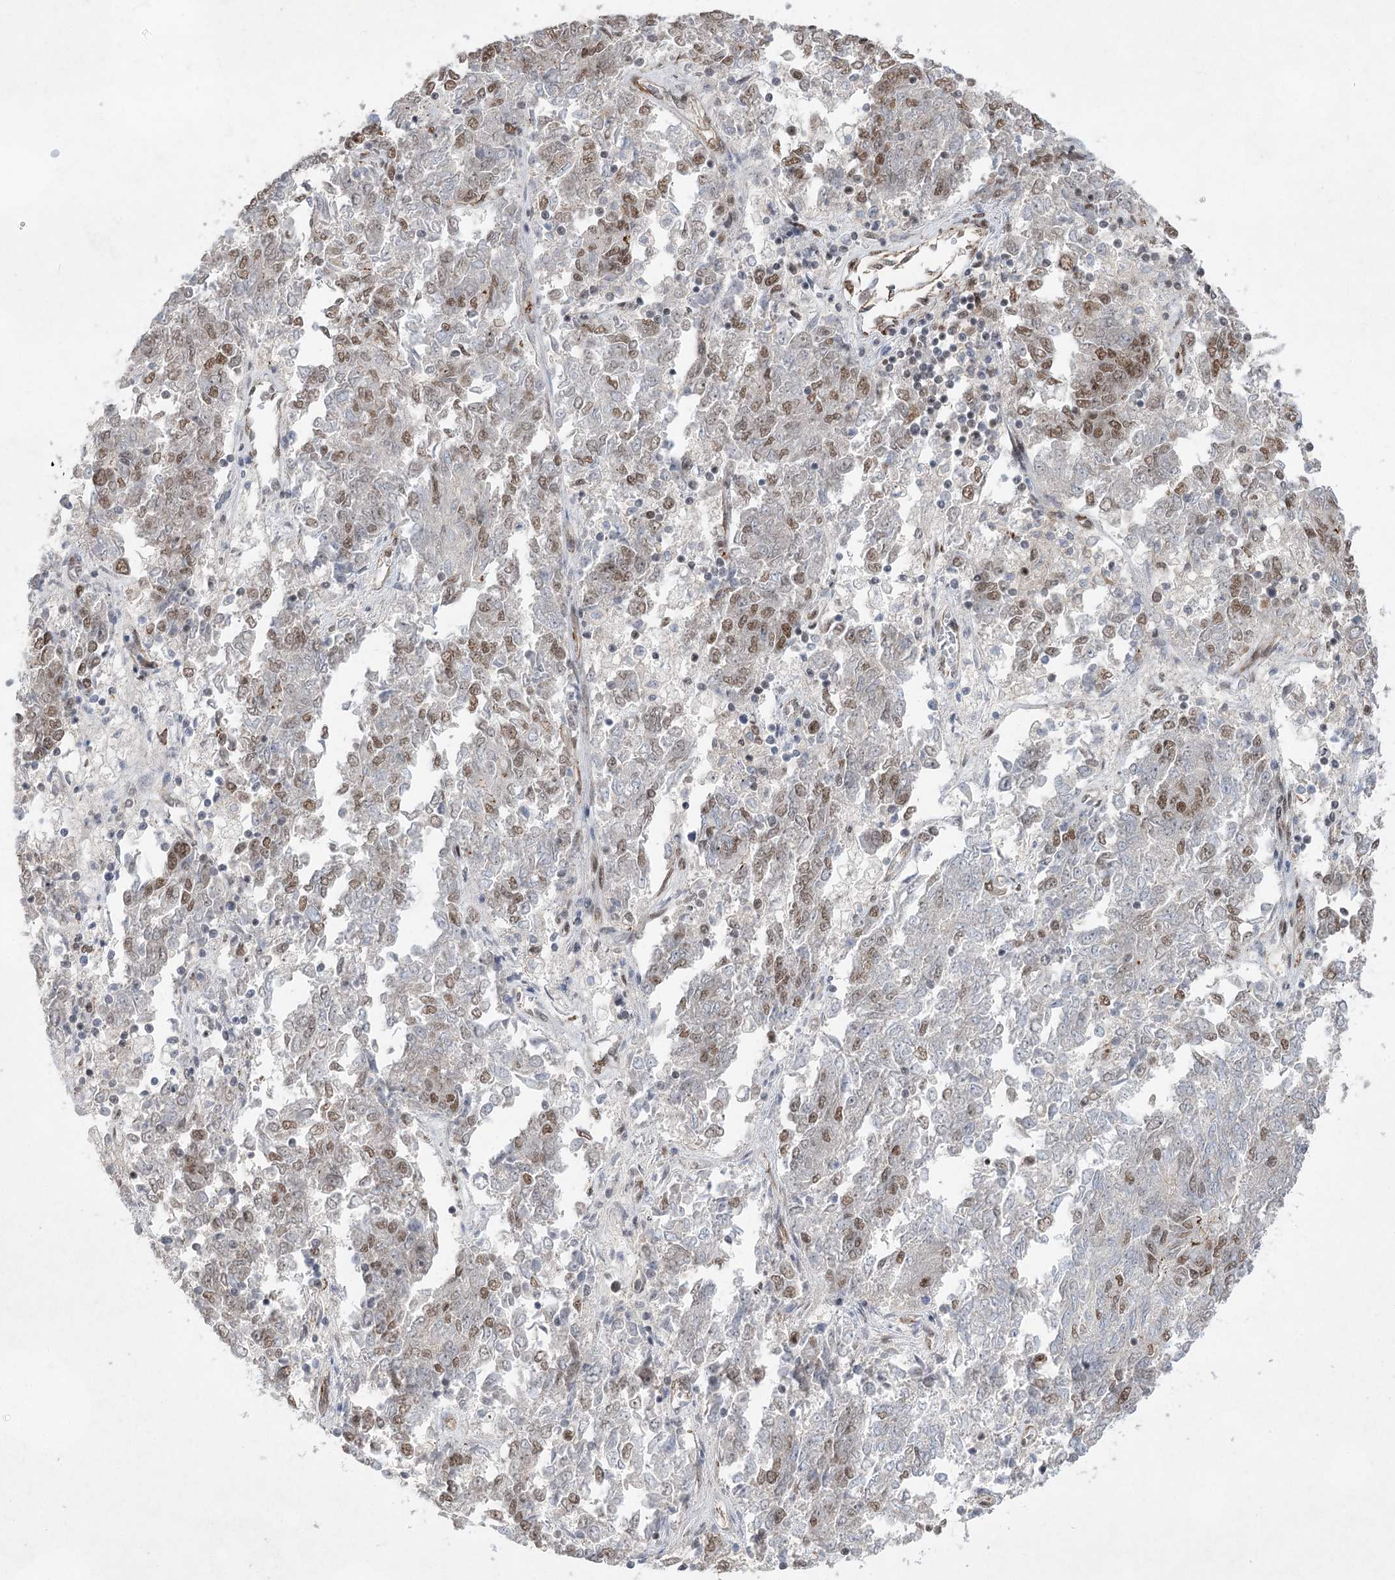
{"staining": {"intensity": "moderate", "quantity": "25%-75%", "location": "nuclear"}, "tissue": "endometrial cancer", "cell_type": "Tumor cells", "image_type": "cancer", "snomed": [{"axis": "morphology", "description": "Adenocarcinoma, NOS"}, {"axis": "topography", "description": "Endometrium"}], "caption": "The immunohistochemical stain highlights moderate nuclear positivity in tumor cells of endometrial adenocarcinoma tissue.", "gene": "ZCCHC8", "patient": {"sex": "female", "age": 80}}